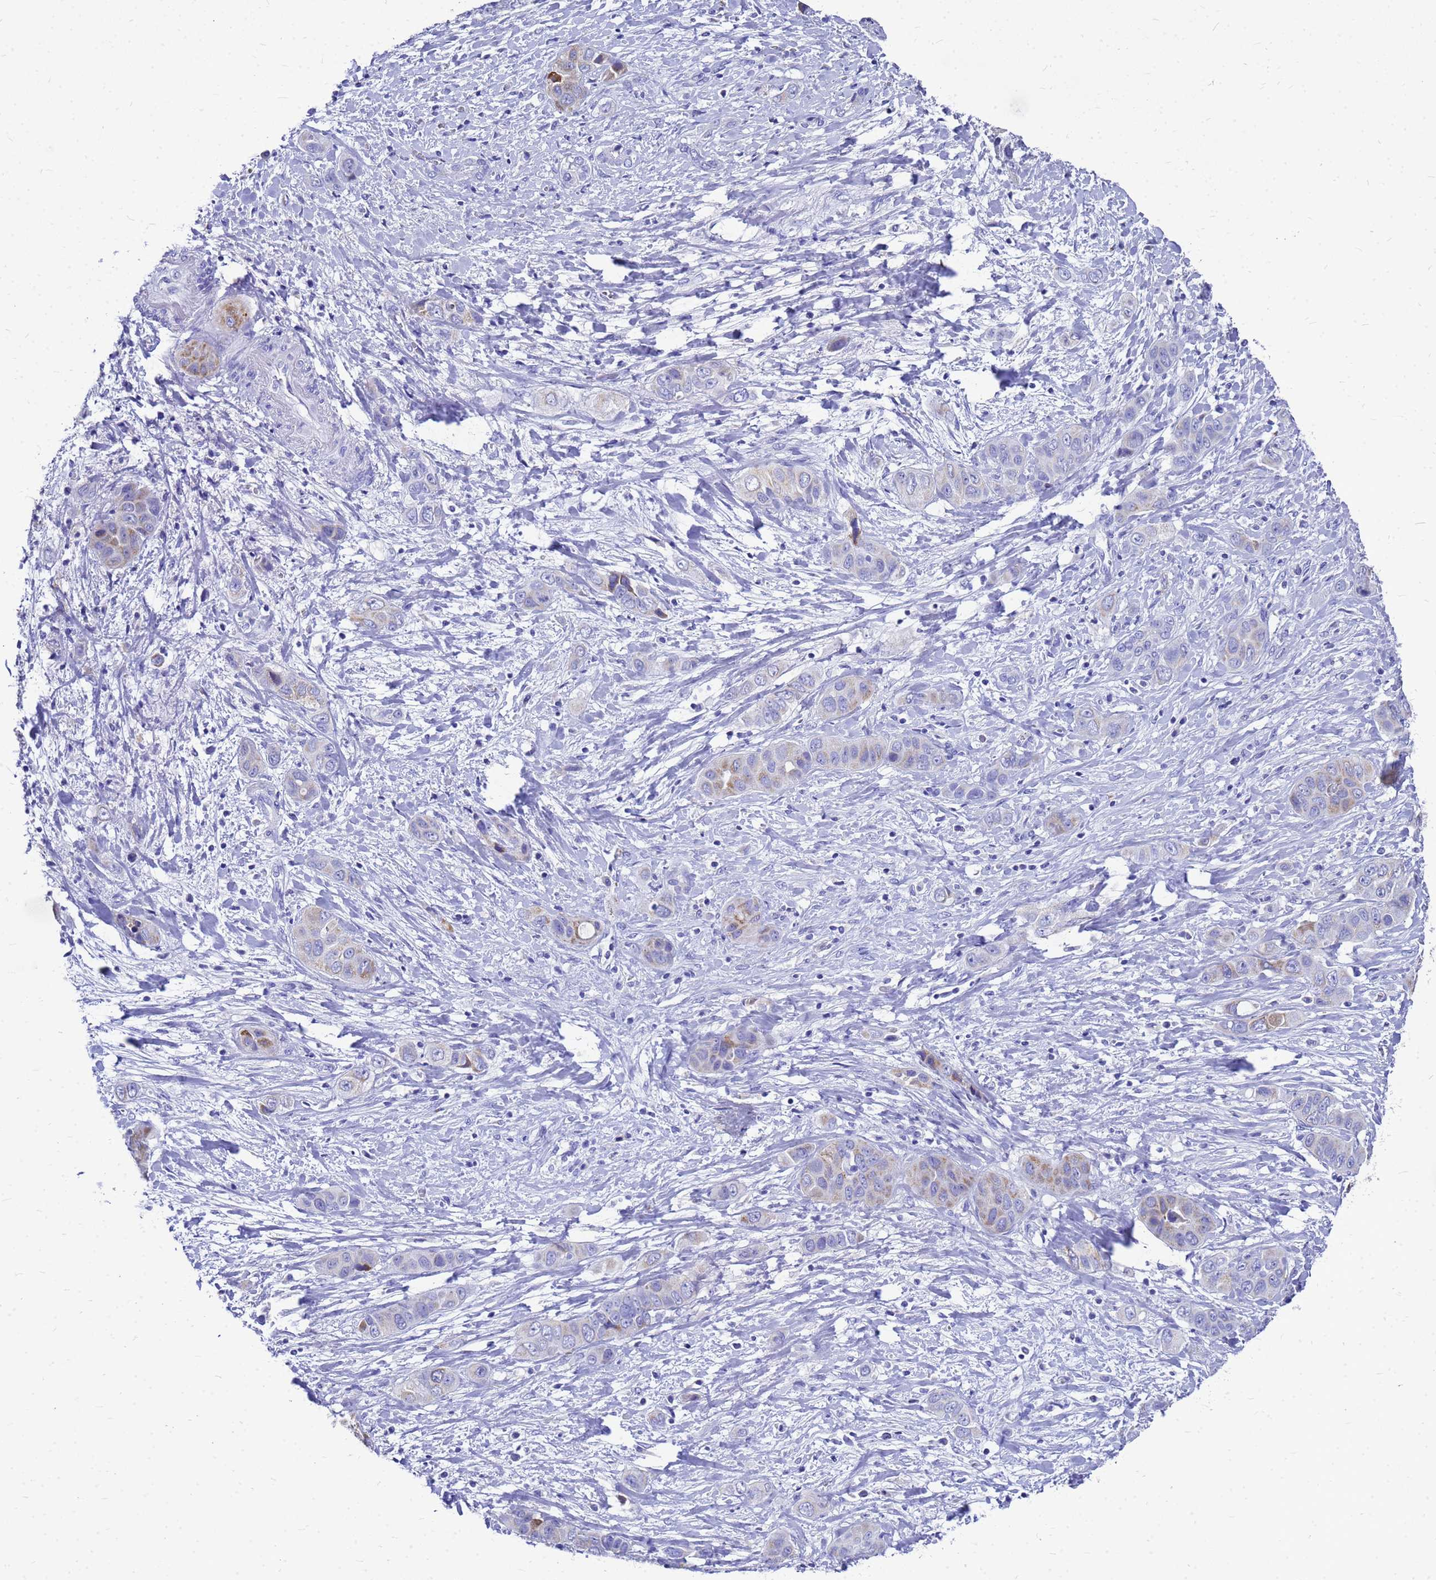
{"staining": {"intensity": "moderate", "quantity": "<25%", "location": "cytoplasmic/membranous"}, "tissue": "liver cancer", "cell_type": "Tumor cells", "image_type": "cancer", "snomed": [{"axis": "morphology", "description": "Cholangiocarcinoma"}, {"axis": "topography", "description": "Liver"}], "caption": "Moderate cytoplasmic/membranous protein staining is present in about <25% of tumor cells in liver cancer (cholangiocarcinoma).", "gene": "OR52E2", "patient": {"sex": "female", "age": 52}}